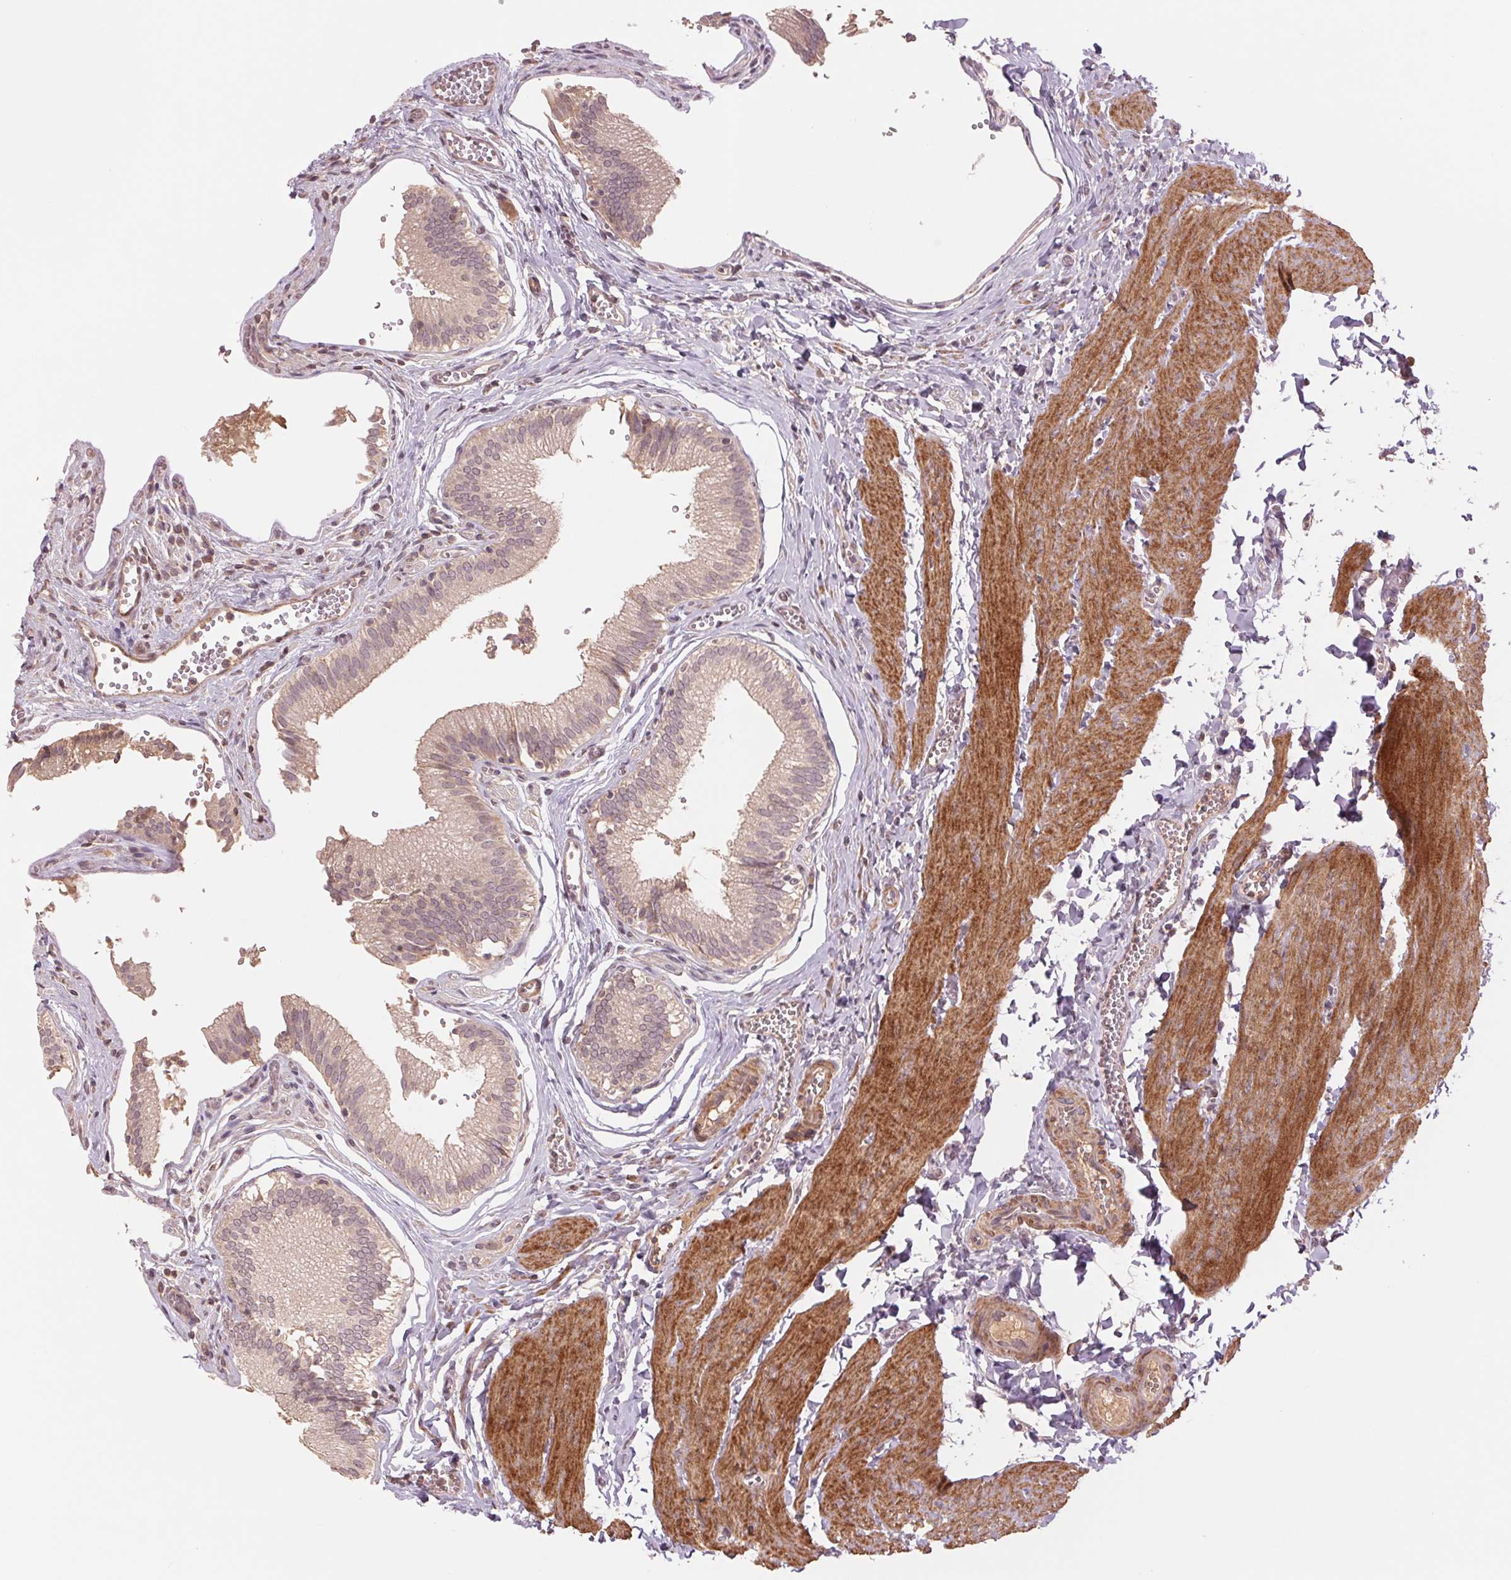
{"staining": {"intensity": "weak", "quantity": "25%-75%", "location": "cytoplasmic/membranous"}, "tissue": "gallbladder", "cell_type": "Glandular cells", "image_type": "normal", "snomed": [{"axis": "morphology", "description": "Normal tissue, NOS"}, {"axis": "topography", "description": "Gallbladder"}, {"axis": "topography", "description": "Peripheral nerve tissue"}], "caption": "A brown stain shows weak cytoplasmic/membranous positivity of a protein in glandular cells of unremarkable human gallbladder. The protein of interest is stained brown, and the nuclei are stained in blue (DAB (3,3'-diaminobenzidine) IHC with brightfield microscopy, high magnification).", "gene": "PPIAL4A", "patient": {"sex": "male", "age": 17}}